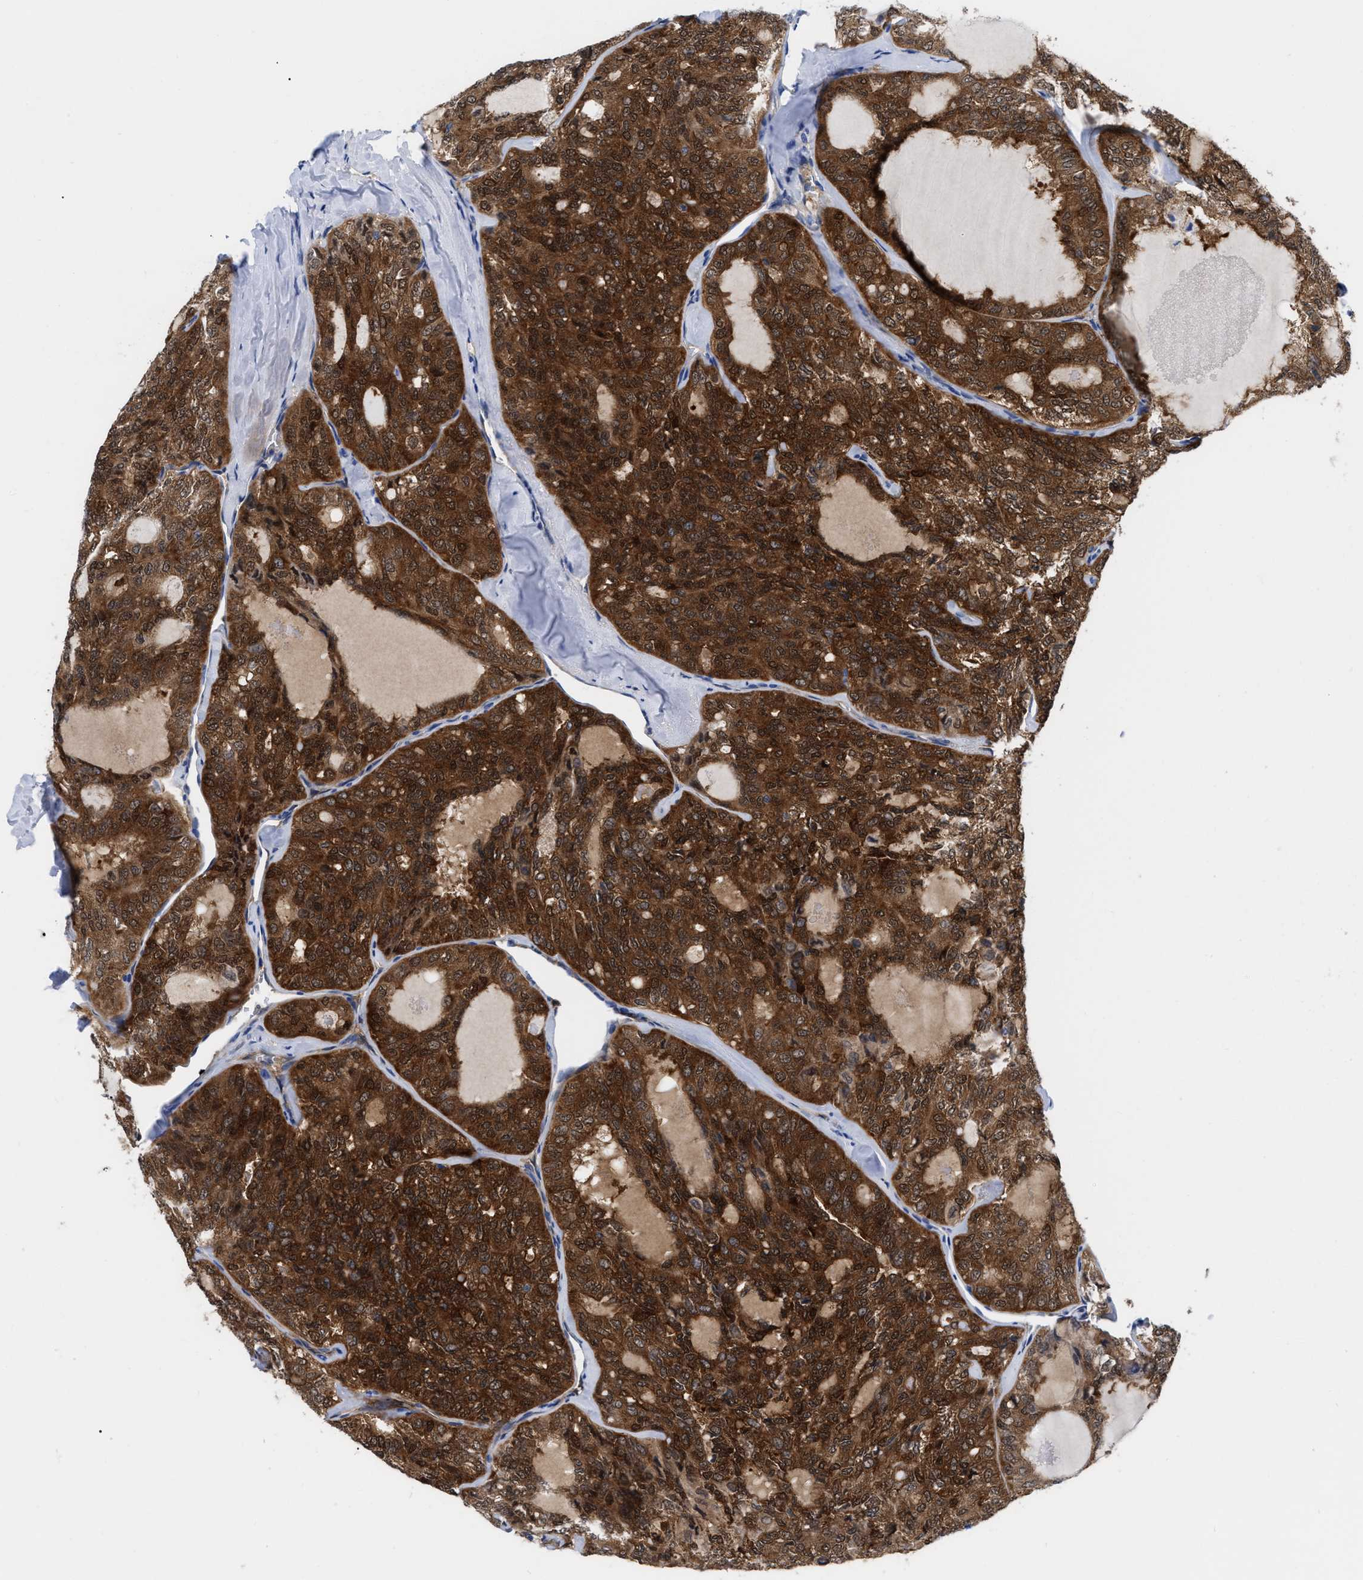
{"staining": {"intensity": "strong", "quantity": ">75%", "location": "cytoplasmic/membranous"}, "tissue": "thyroid cancer", "cell_type": "Tumor cells", "image_type": "cancer", "snomed": [{"axis": "morphology", "description": "Follicular adenoma carcinoma, NOS"}, {"axis": "topography", "description": "Thyroid gland"}], "caption": "IHC of human thyroid cancer (follicular adenoma carcinoma) shows high levels of strong cytoplasmic/membranous positivity in about >75% of tumor cells.", "gene": "RBKS", "patient": {"sex": "male", "age": 75}}